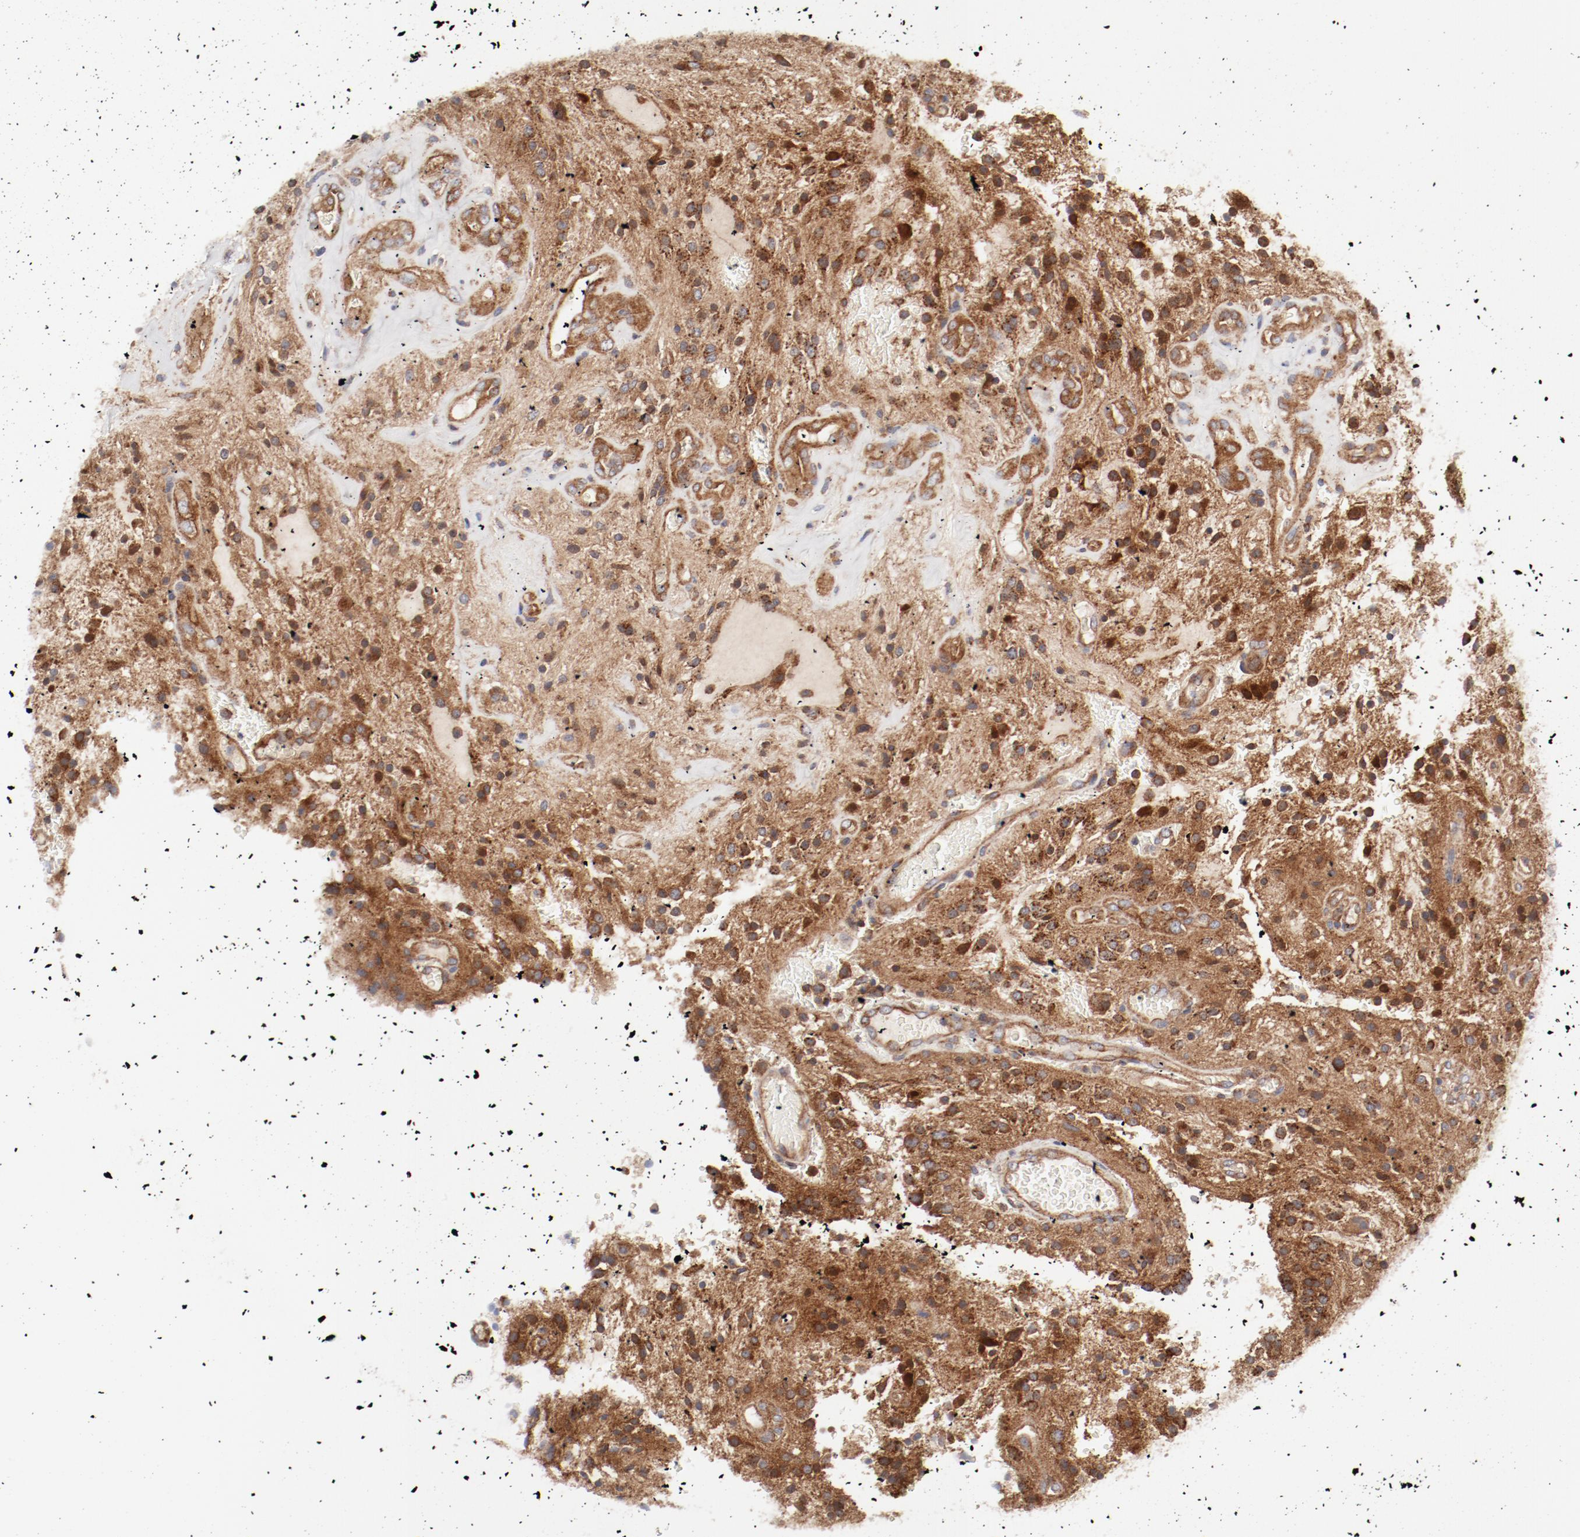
{"staining": {"intensity": "moderate", "quantity": ">75%", "location": "cytoplasmic/membranous,nuclear"}, "tissue": "glioma", "cell_type": "Tumor cells", "image_type": "cancer", "snomed": [{"axis": "morphology", "description": "Glioma, malignant, NOS"}, {"axis": "topography", "description": "Cerebellum"}], "caption": "Glioma (malignant) stained for a protein (brown) displays moderate cytoplasmic/membranous and nuclear positive positivity in about >75% of tumor cells.", "gene": "AP2A1", "patient": {"sex": "female", "age": 10}}